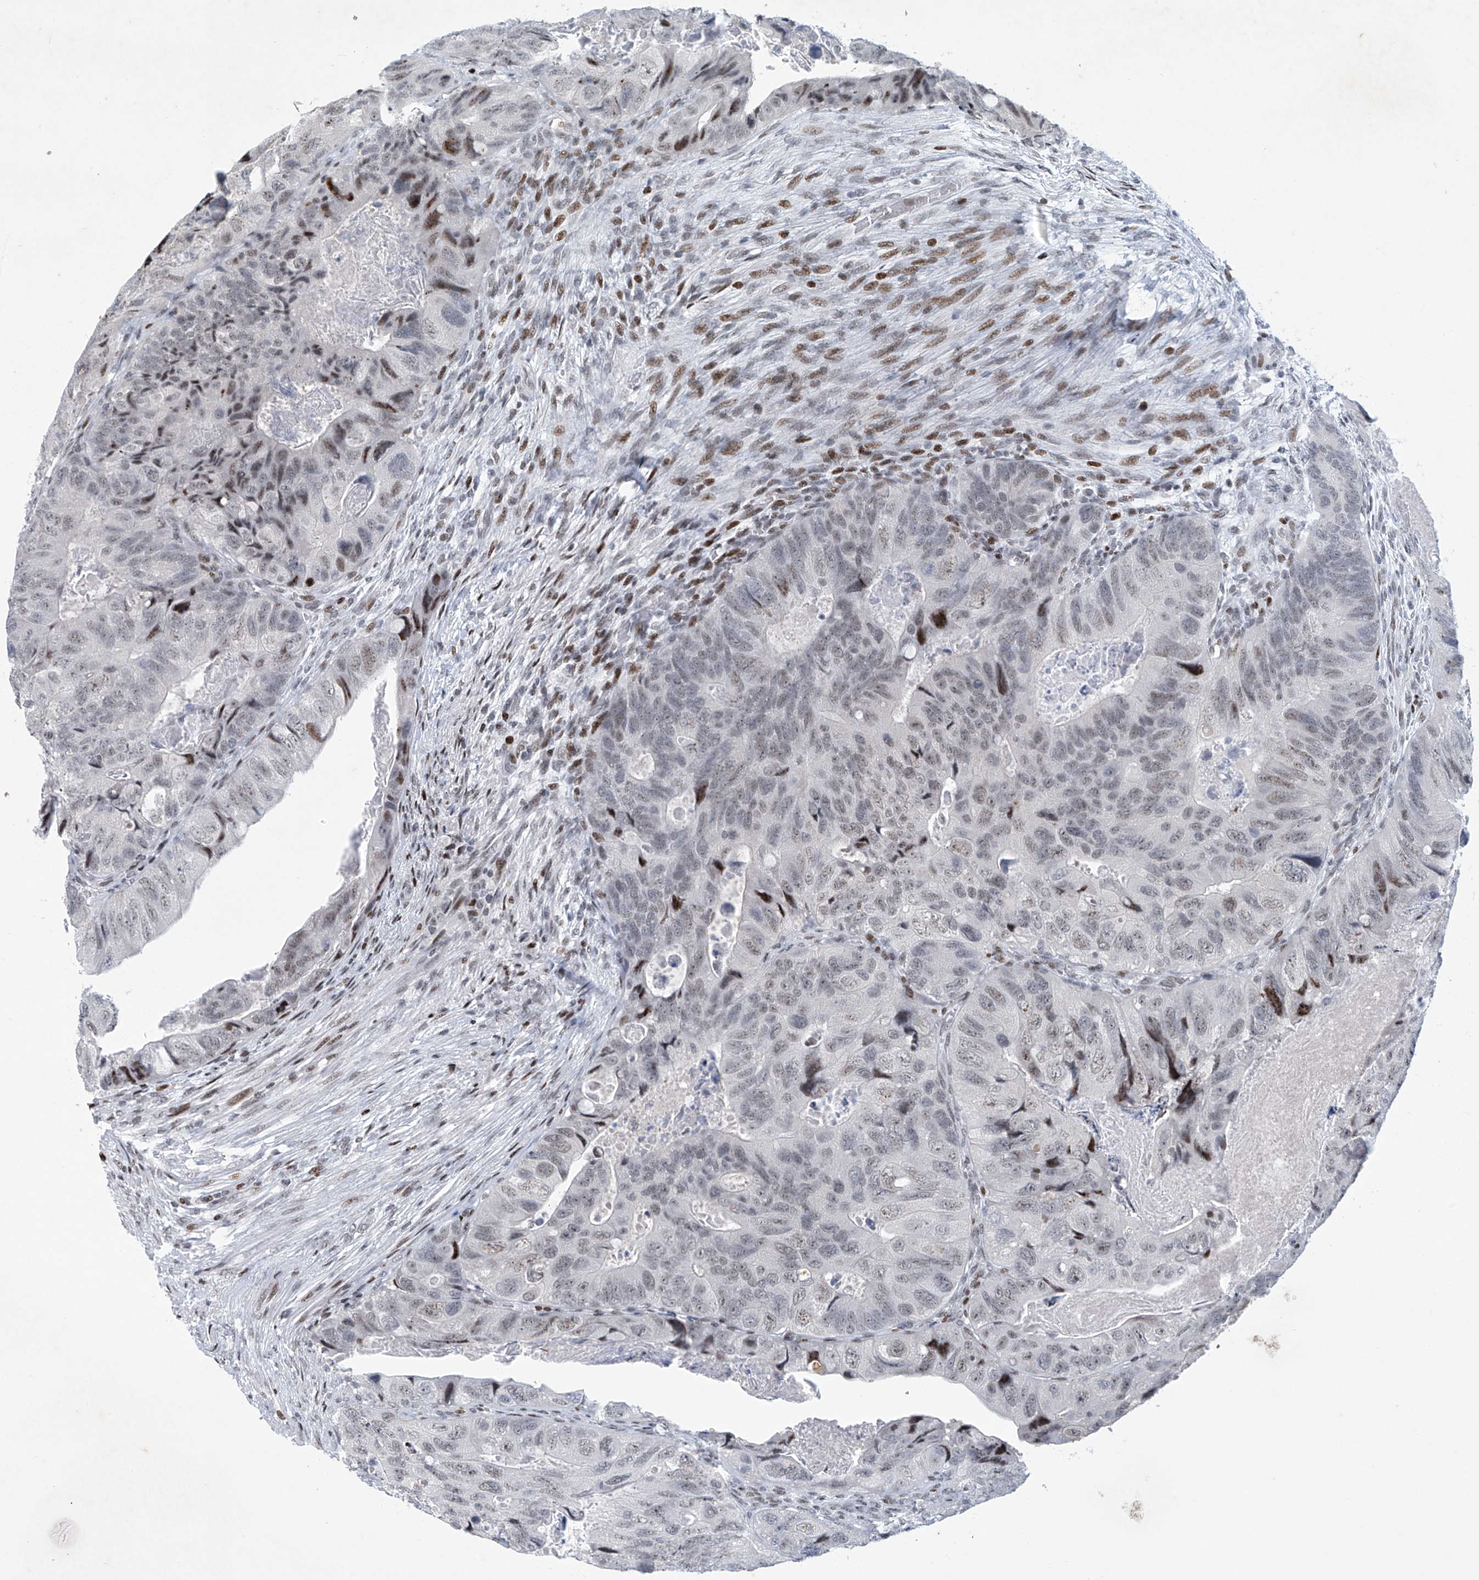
{"staining": {"intensity": "weak", "quantity": "25%-75%", "location": "nuclear"}, "tissue": "colorectal cancer", "cell_type": "Tumor cells", "image_type": "cancer", "snomed": [{"axis": "morphology", "description": "Adenocarcinoma, NOS"}, {"axis": "topography", "description": "Rectum"}], "caption": "Immunohistochemical staining of adenocarcinoma (colorectal) displays low levels of weak nuclear expression in about 25%-75% of tumor cells.", "gene": "RFX7", "patient": {"sex": "male", "age": 63}}